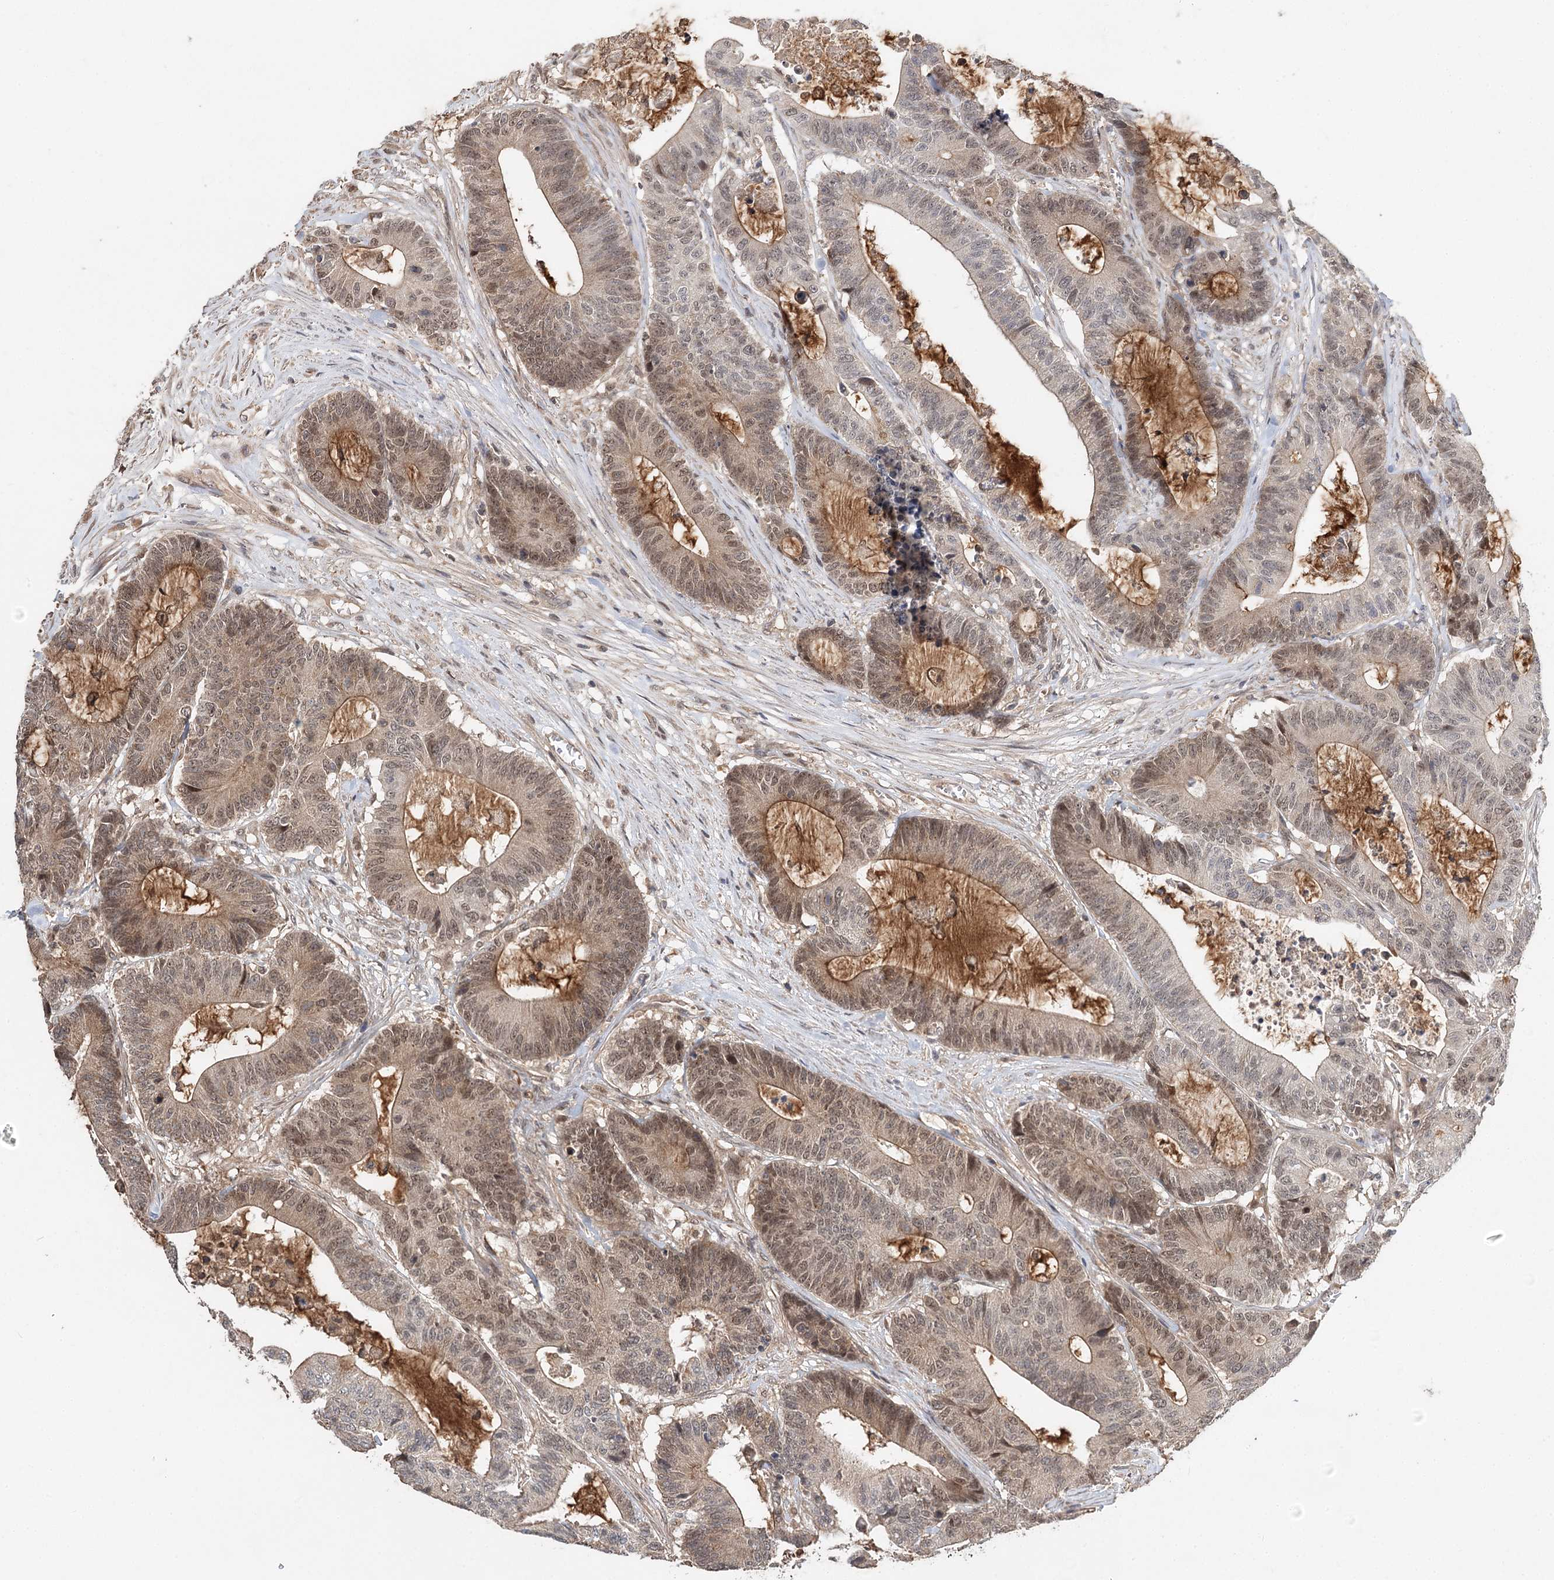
{"staining": {"intensity": "moderate", "quantity": ">75%", "location": "cytoplasmic/membranous,nuclear"}, "tissue": "colorectal cancer", "cell_type": "Tumor cells", "image_type": "cancer", "snomed": [{"axis": "morphology", "description": "Adenocarcinoma, NOS"}, {"axis": "topography", "description": "Colon"}], "caption": "Protein analysis of colorectal cancer (adenocarcinoma) tissue displays moderate cytoplasmic/membranous and nuclear expression in about >75% of tumor cells. The protein is shown in brown color, while the nuclei are stained blue.", "gene": "NOPCHAP1", "patient": {"sex": "female", "age": 84}}